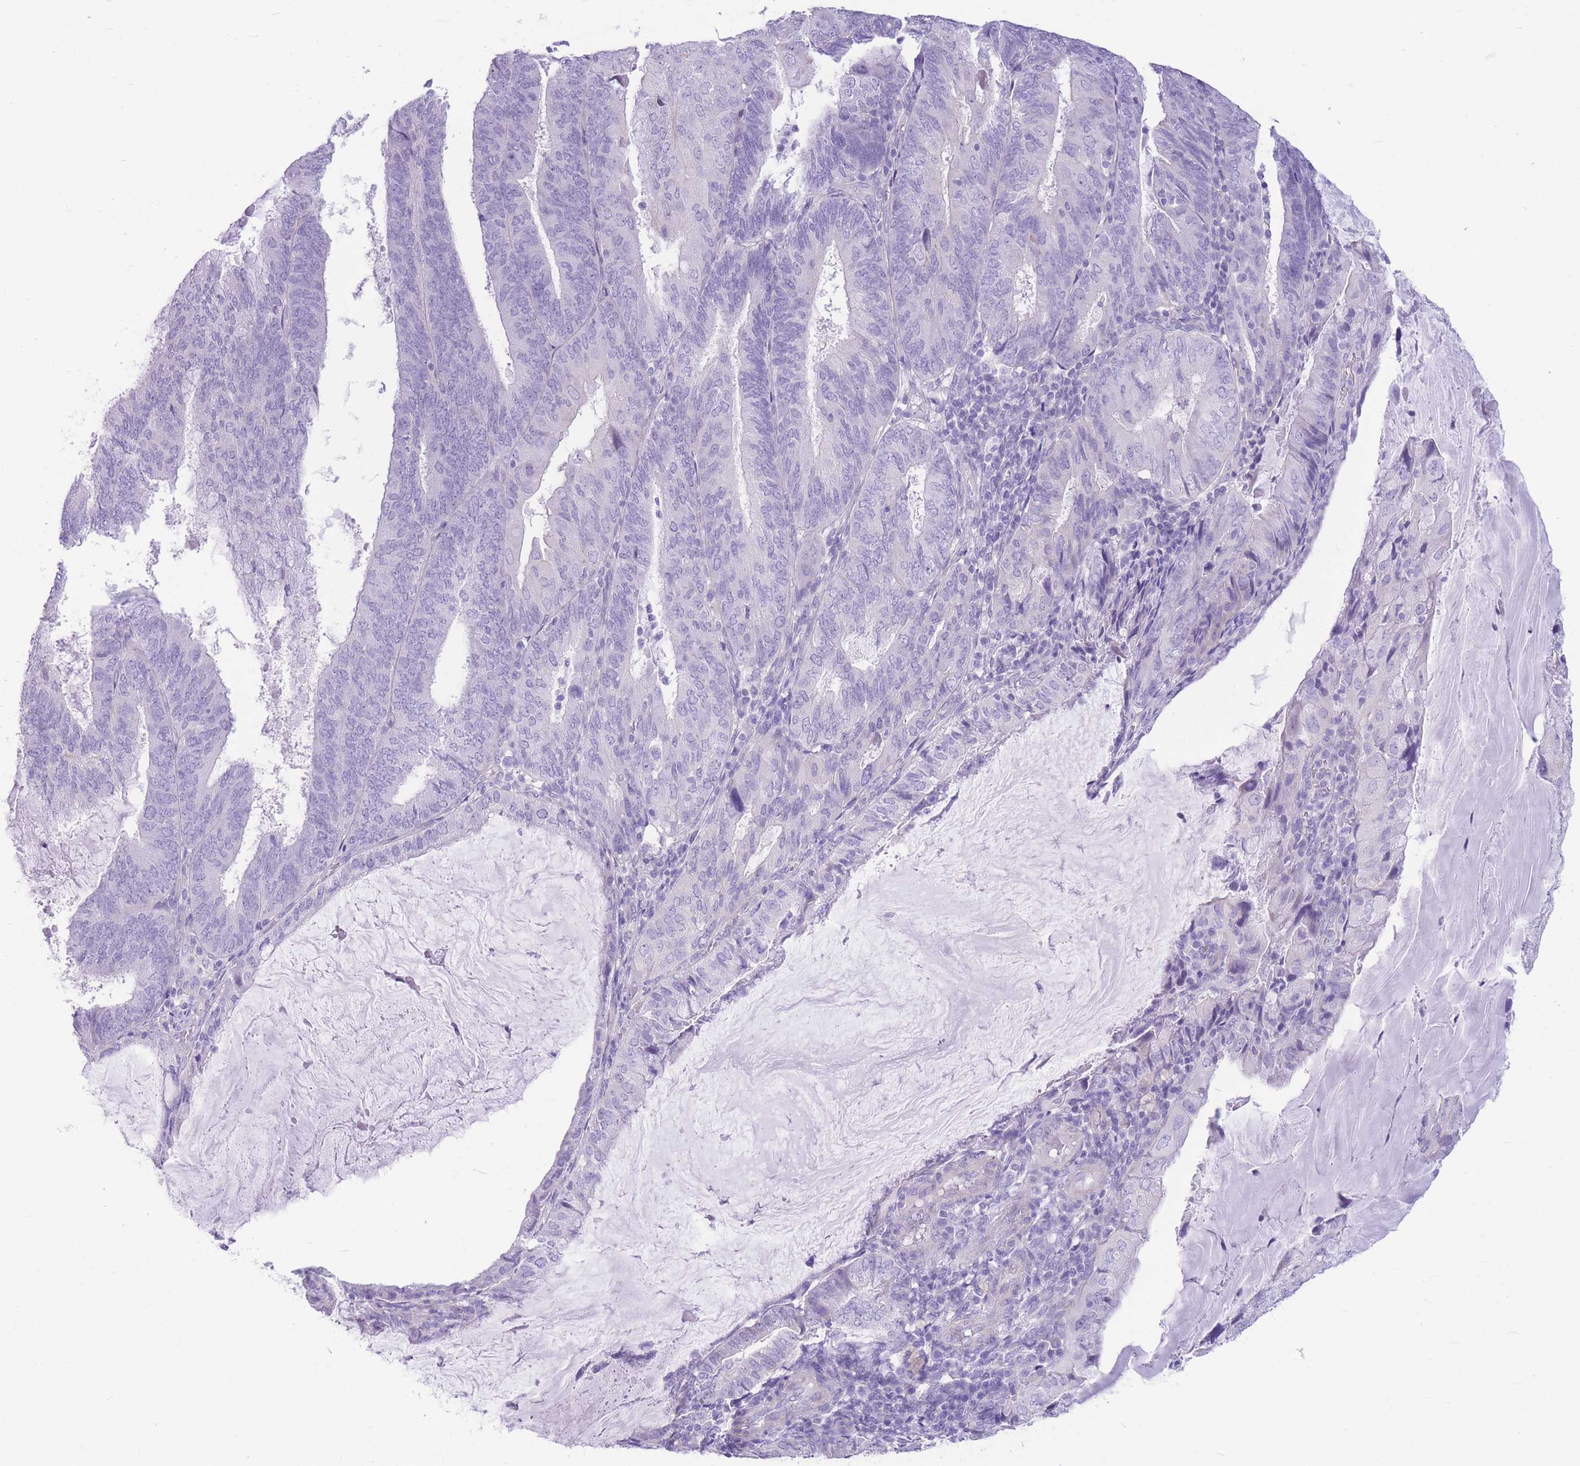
{"staining": {"intensity": "negative", "quantity": "none", "location": "none"}, "tissue": "endometrial cancer", "cell_type": "Tumor cells", "image_type": "cancer", "snomed": [{"axis": "morphology", "description": "Adenocarcinoma, NOS"}, {"axis": "topography", "description": "Endometrium"}], "caption": "Human endometrial adenocarcinoma stained for a protein using IHC exhibits no staining in tumor cells.", "gene": "ZNF311", "patient": {"sex": "female", "age": 81}}